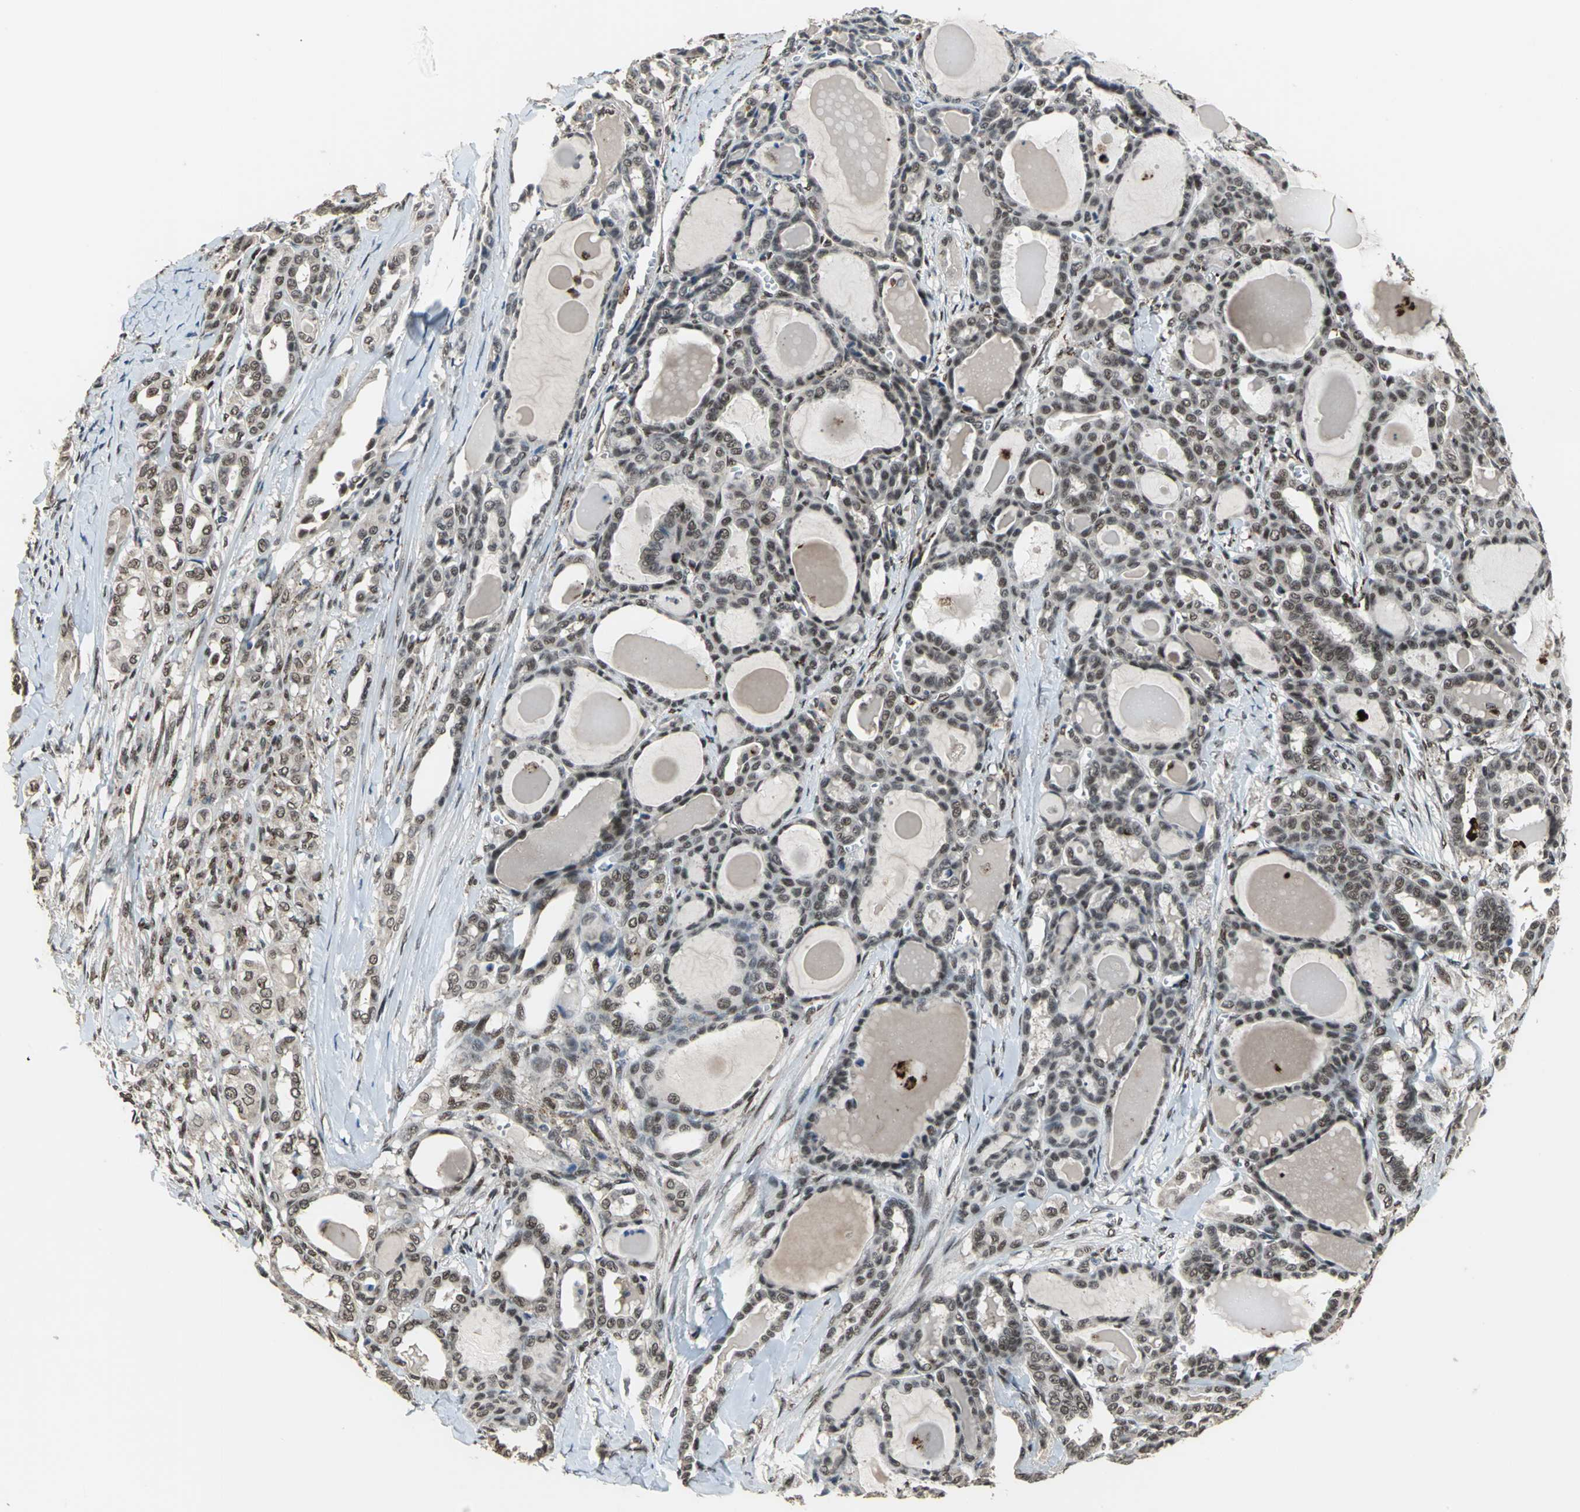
{"staining": {"intensity": "moderate", "quantity": "25%-75%", "location": "nuclear"}, "tissue": "thyroid cancer", "cell_type": "Tumor cells", "image_type": "cancer", "snomed": [{"axis": "morphology", "description": "Carcinoma, NOS"}, {"axis": "topography", "description": "Thyroid gland"}], "caption": "Thyroid carcinoma stained with immunohistochemistry (IHC) exhibits moderate nuclear expression in approximately 25%-75% of tumor cells.", "gene": "ELF2", "patient": {"sex": "female", "age": 91}}